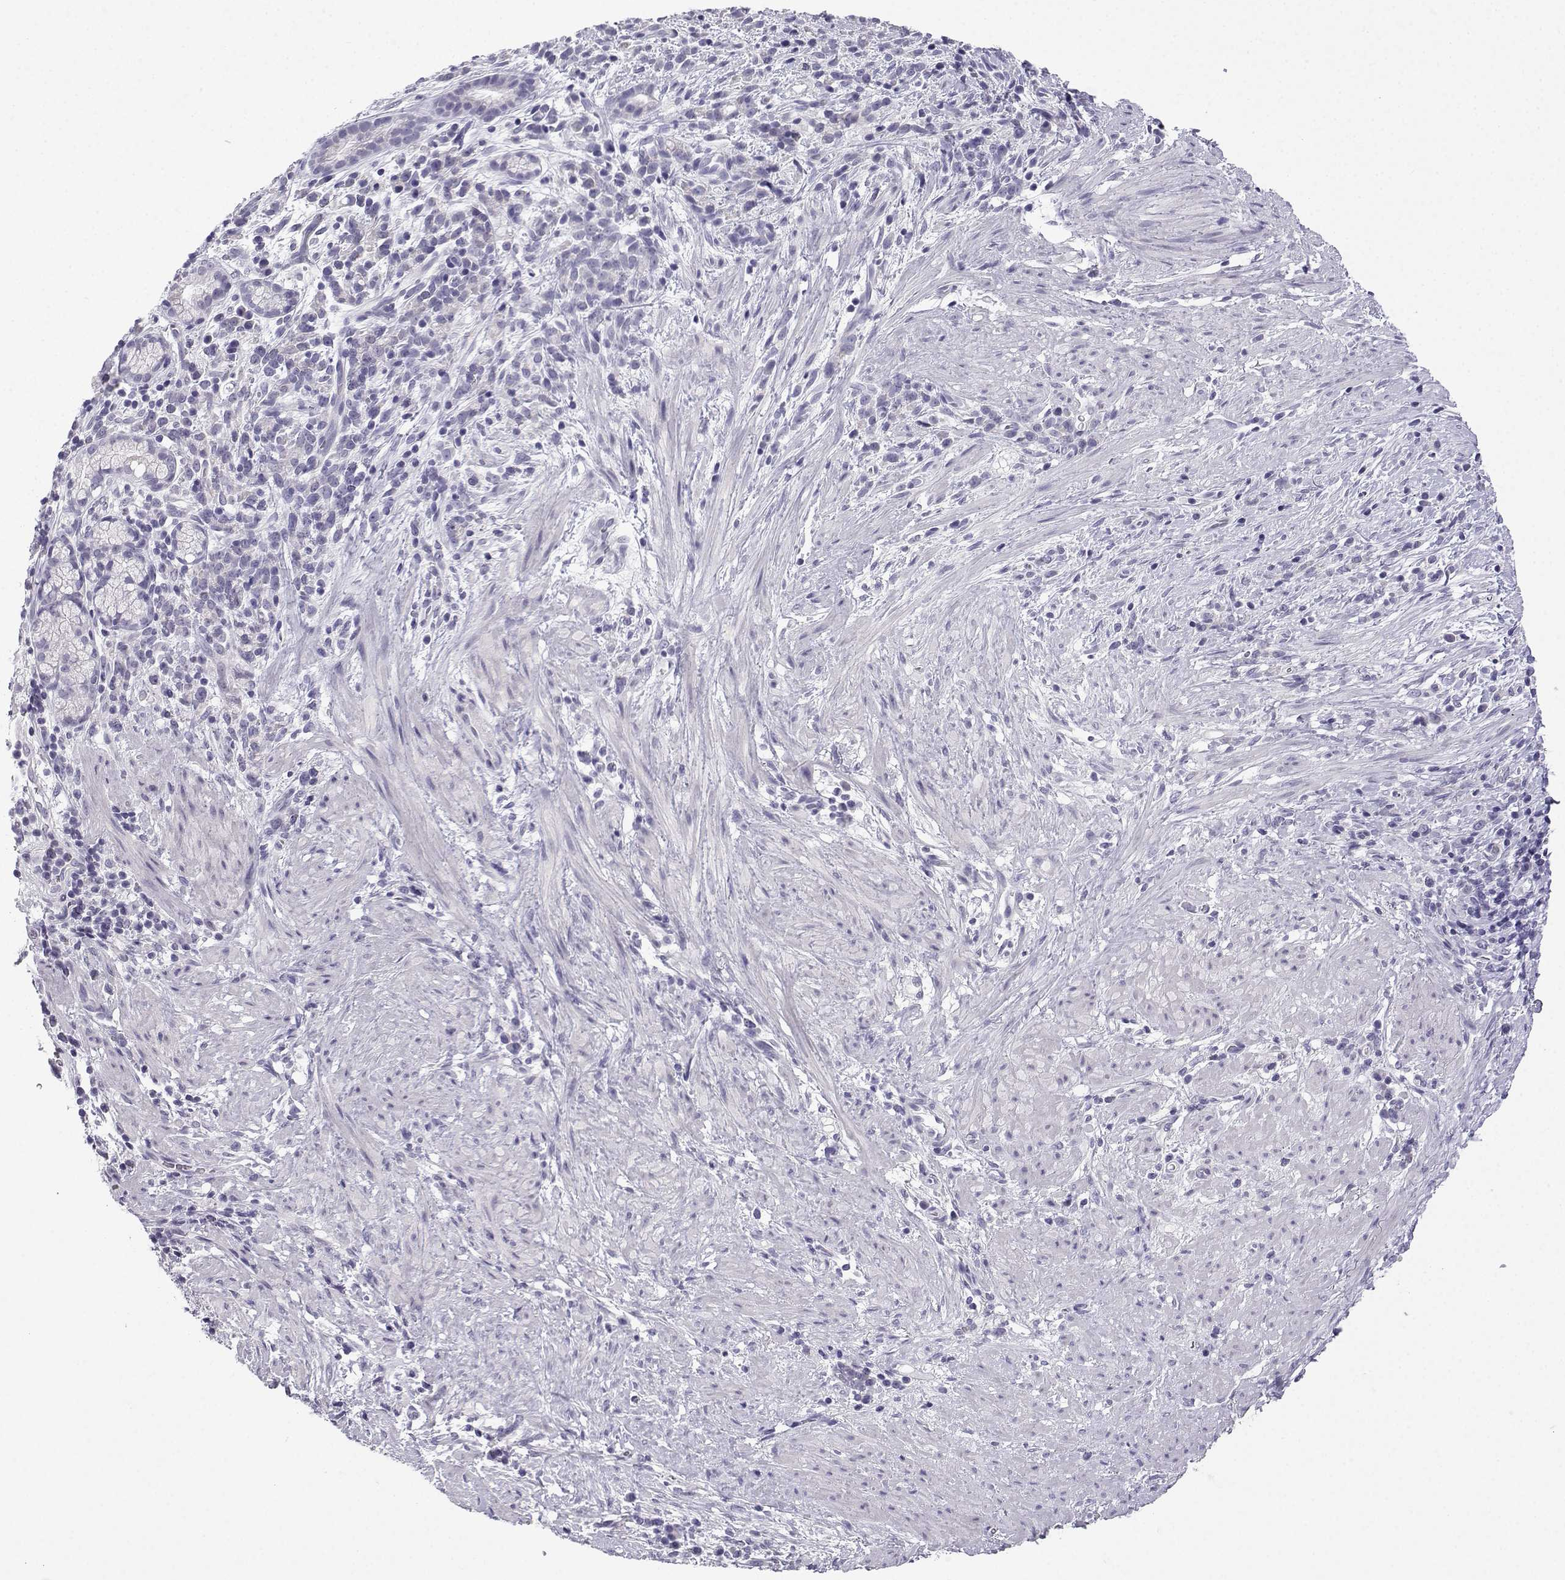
{"staining": {"intensity": "negative", "quantity": "none", "location": "none"}, "tissue": "stomach cancer", "cell_type": "Tumor cells", "image_type": "cancer", "snomed": [{"axis": "morphology", "description": "Adenocarcinoma, NOS"}, {"axis": "topography", "description": "Stomach"}], "caption": "The micrograph exhibits no staining of tumor cells in adenocarcinoma (stomach). The staining is performed using DAB brown chromogen with nuclei counter-stained in using hematoxylin.", "gene": "ACRBP", "patient": {"sex": "female", "age": 57}}